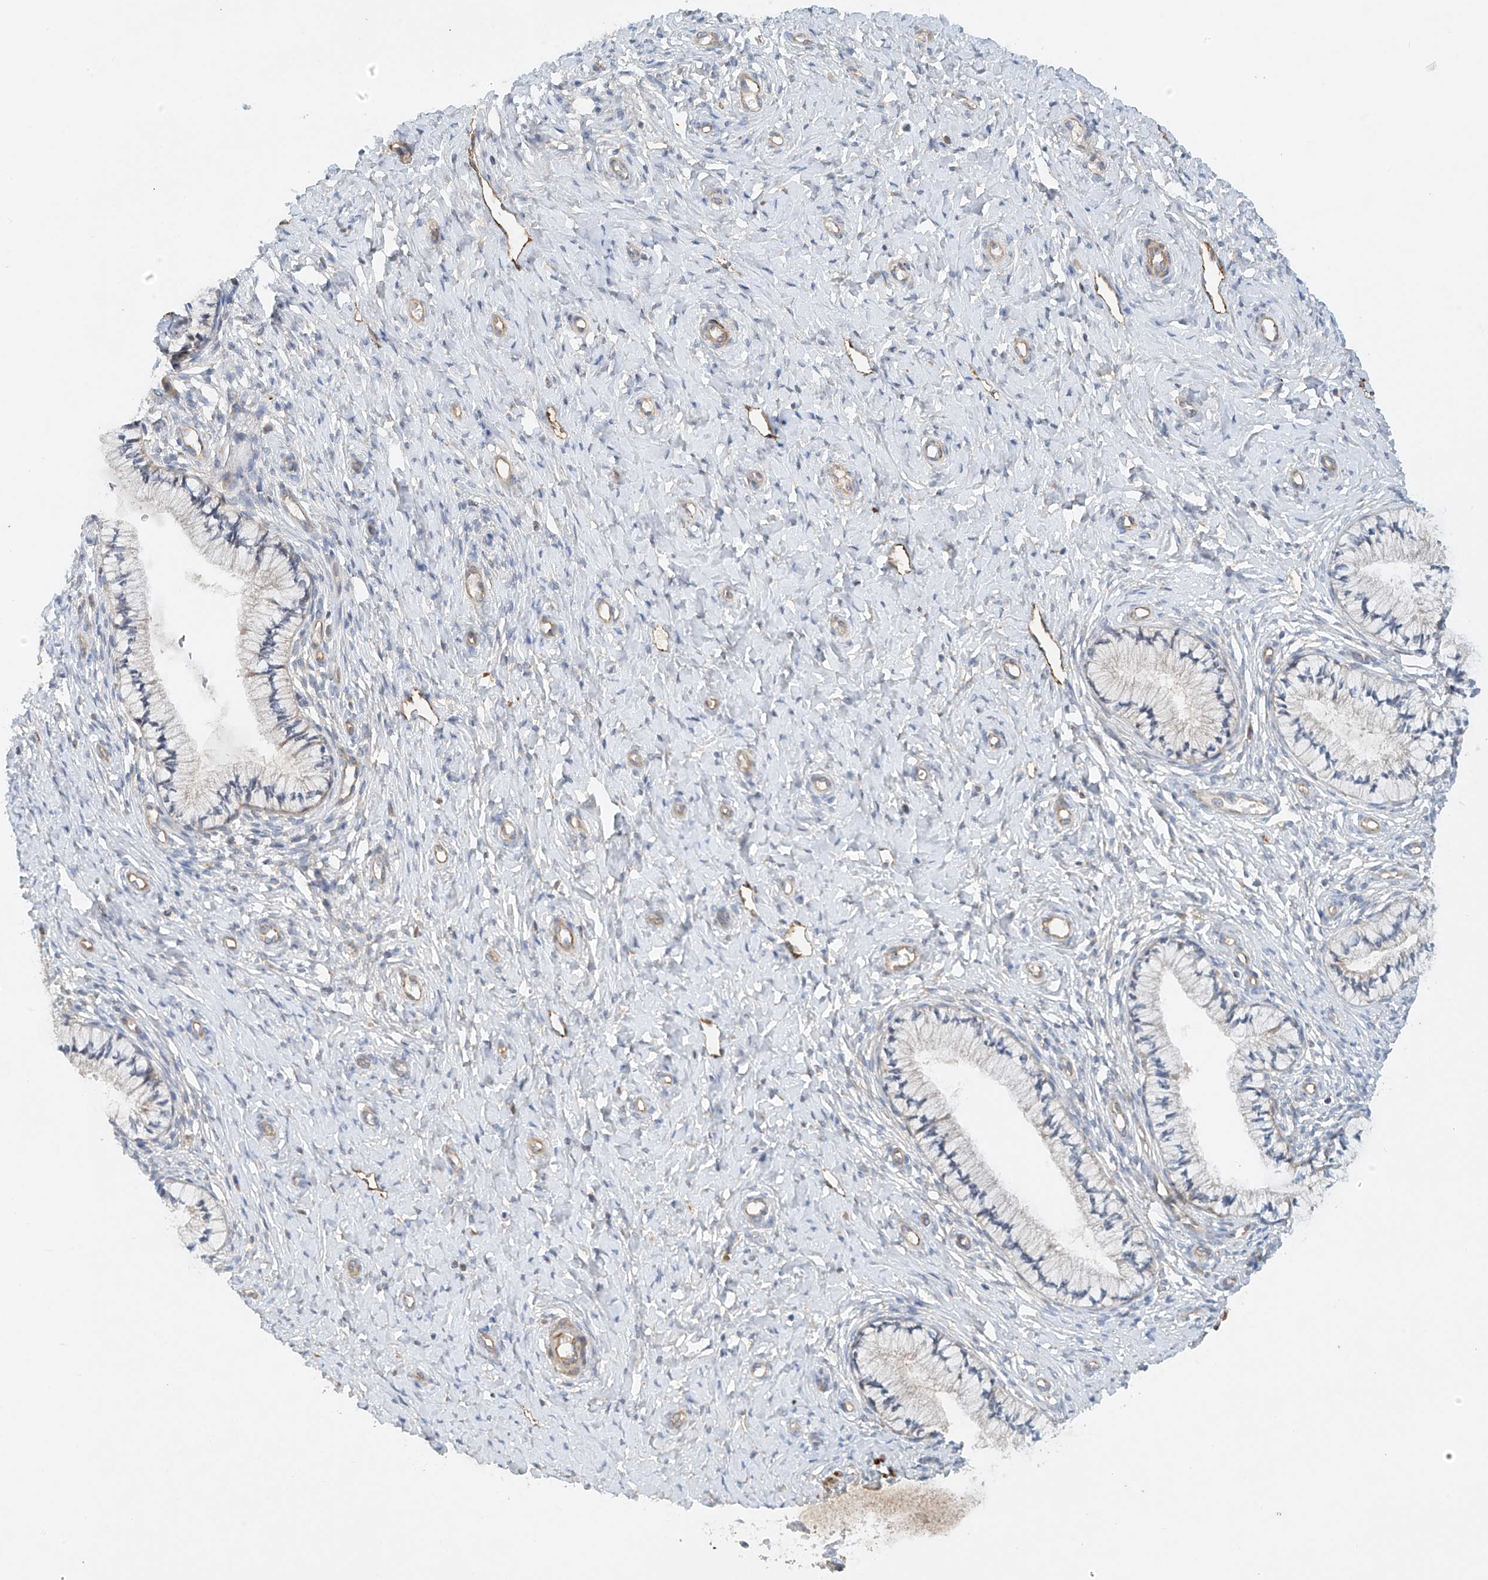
{"staining": {"intensity": "negative", "quantity": "none", "location": "none"}, "tissue": "cervix", "cell_type": "Glandular cells", "image_type": "normal", "snomed": [{"axis": "morphology", "description": "Normal tissue, NOS"}, {"axis": "topography", "description": "Cervix"}], "caption": "The image exhibits no staining of glandular cells in benign cervix. (Stains: DAB (3,3'-diaminobenzidine) immunohistochemistry with hematoxylin counter stain, Microscopy: brightfield microscopy at high magnification).", "gene": "ENSG00000266202", "patient": {"sex": "female", "age": 36}}